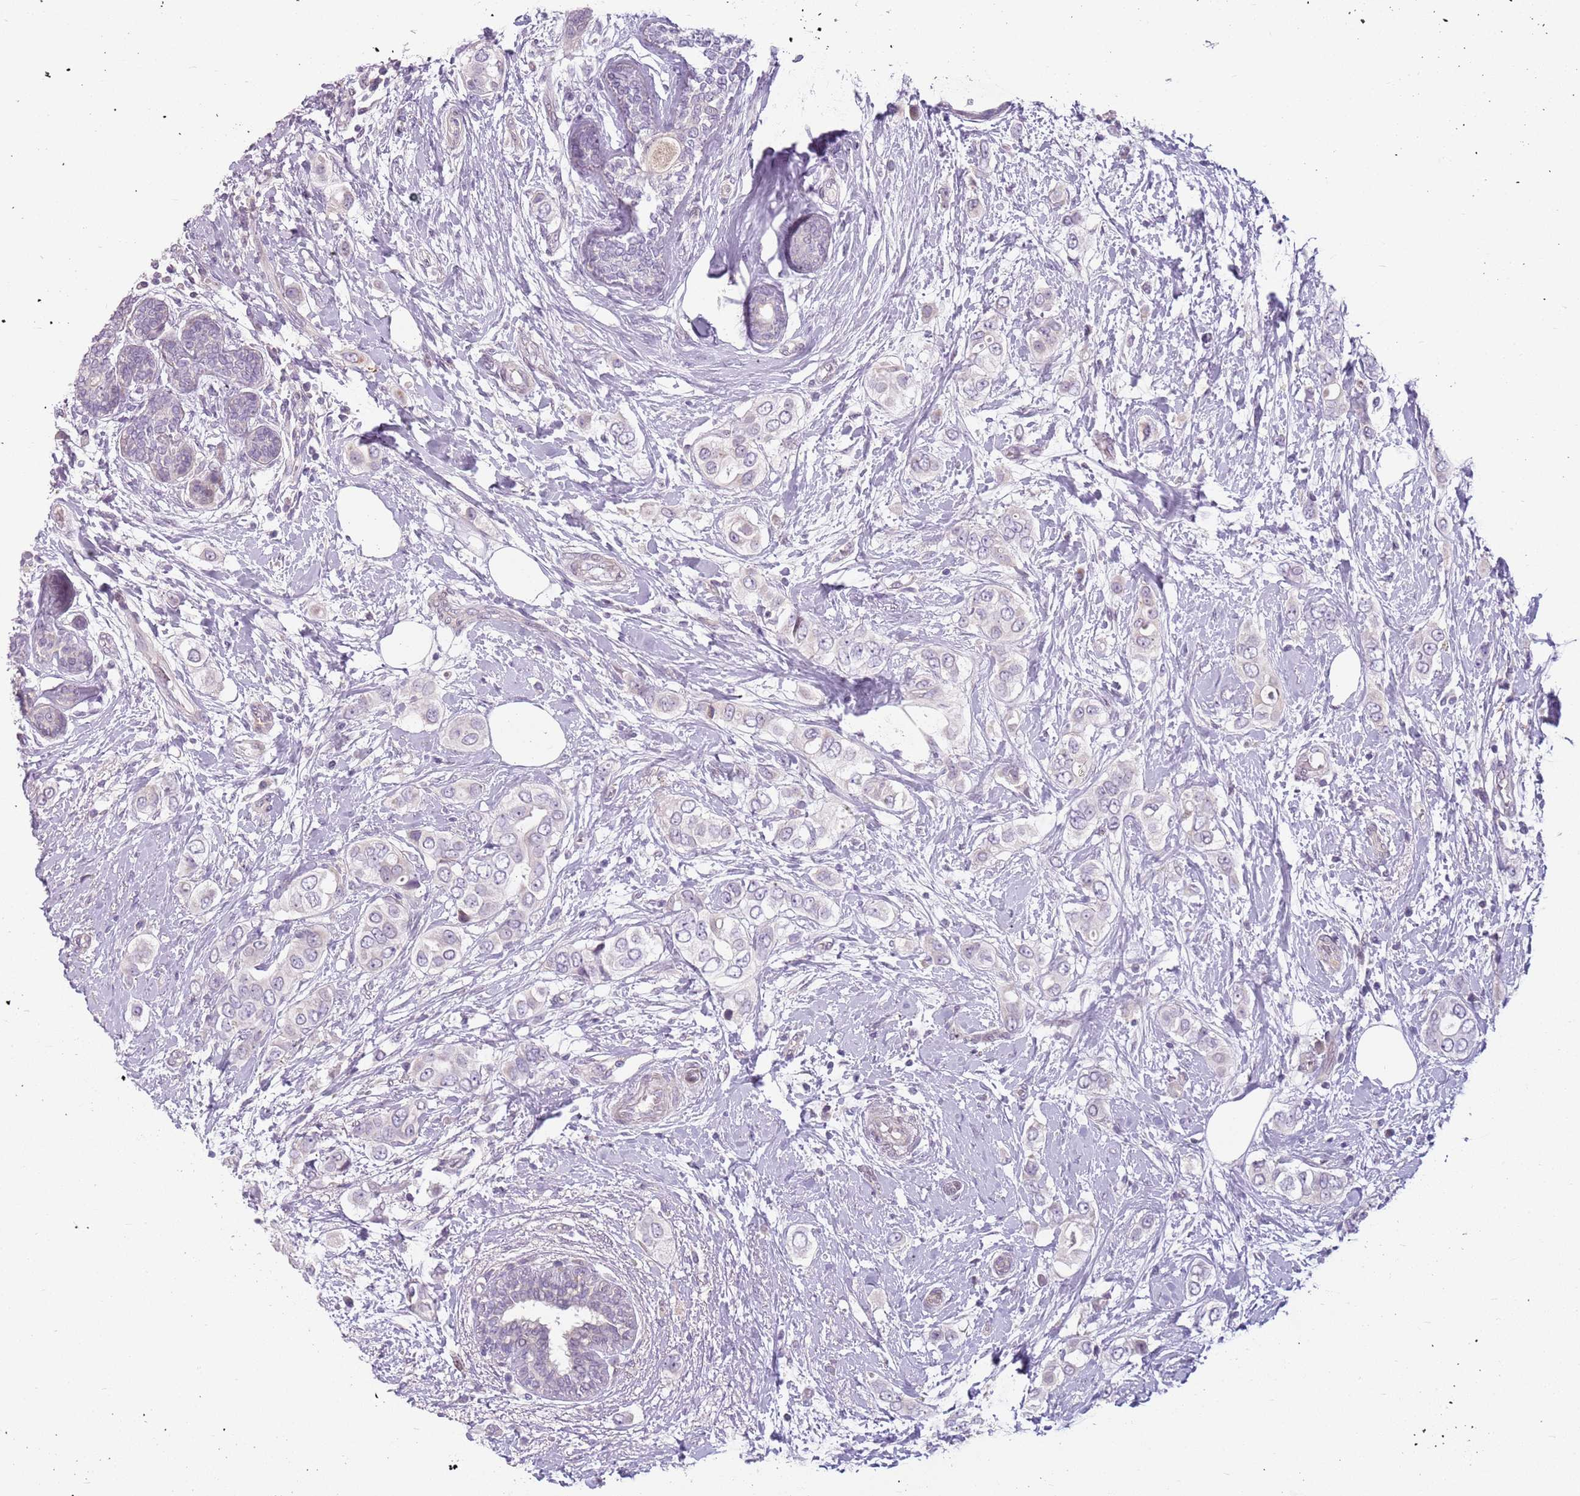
{"staining": {"intensity": "negative", "quantity": "none", "location": "none"}, "tissue": "breast cancer", "cell_type": "Tumor cells", "image_type": "cancer", "snomed": [{"axis": "morphology", "description": "Lobular carcinoma"}, {"axis": "topography", "description": "Breast"}], "caption": "IHC histopathology image of human breast lobular carcinoma stained for a protein (brown), which shows no staining in tumor cells.", "gene": "DEFB116", "patient": {"sex": "female", "age": 51}}